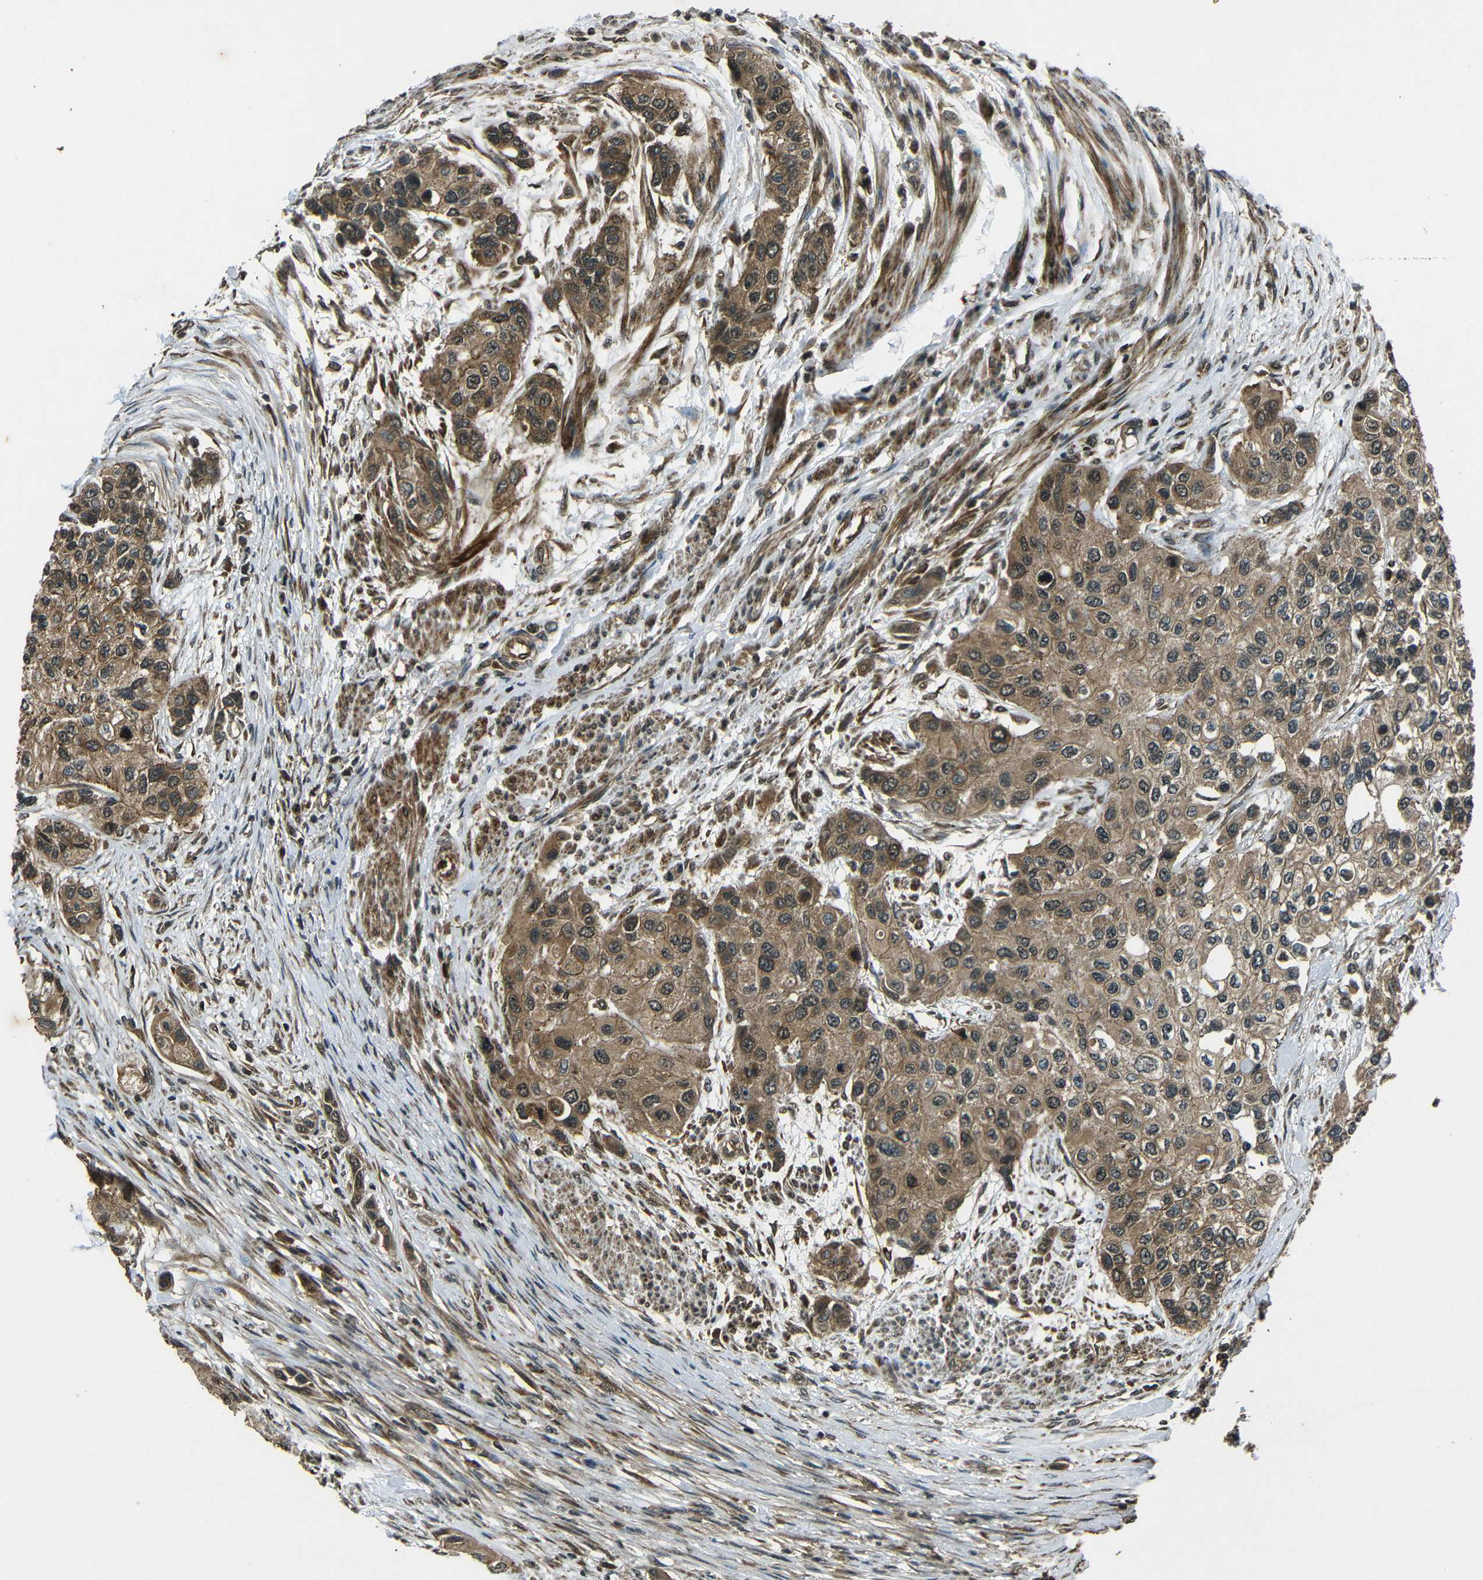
{"staining": {"intensity": "moderate", "quantity": ">75%", "location": "cytoplasmic/membranous"}, "tissue": "urothelial cancer", "cell_type": "Tumor cells", "image_type": "cancer", "snomed": [{"axis": "morphology", "description": "Urothelial carcinoma, High grade"}, {"axis": "topography", "description": "Urinary bladder"}], "caption": "Immunohistochemical staining of human urothelial carcinoma (high-grade) demonstrates moderate cytoplasmic/membranous protein positivity in approximately >75% of tumor cells. The protein of interest is stained brown, and the nuclei are stained in blue (DAB (3,3'-diaminobenzidine) IHC with brightfield microscopy, high magnification).", "gene": "PLK2", "patient": {"sex": "female", "age": 56}}